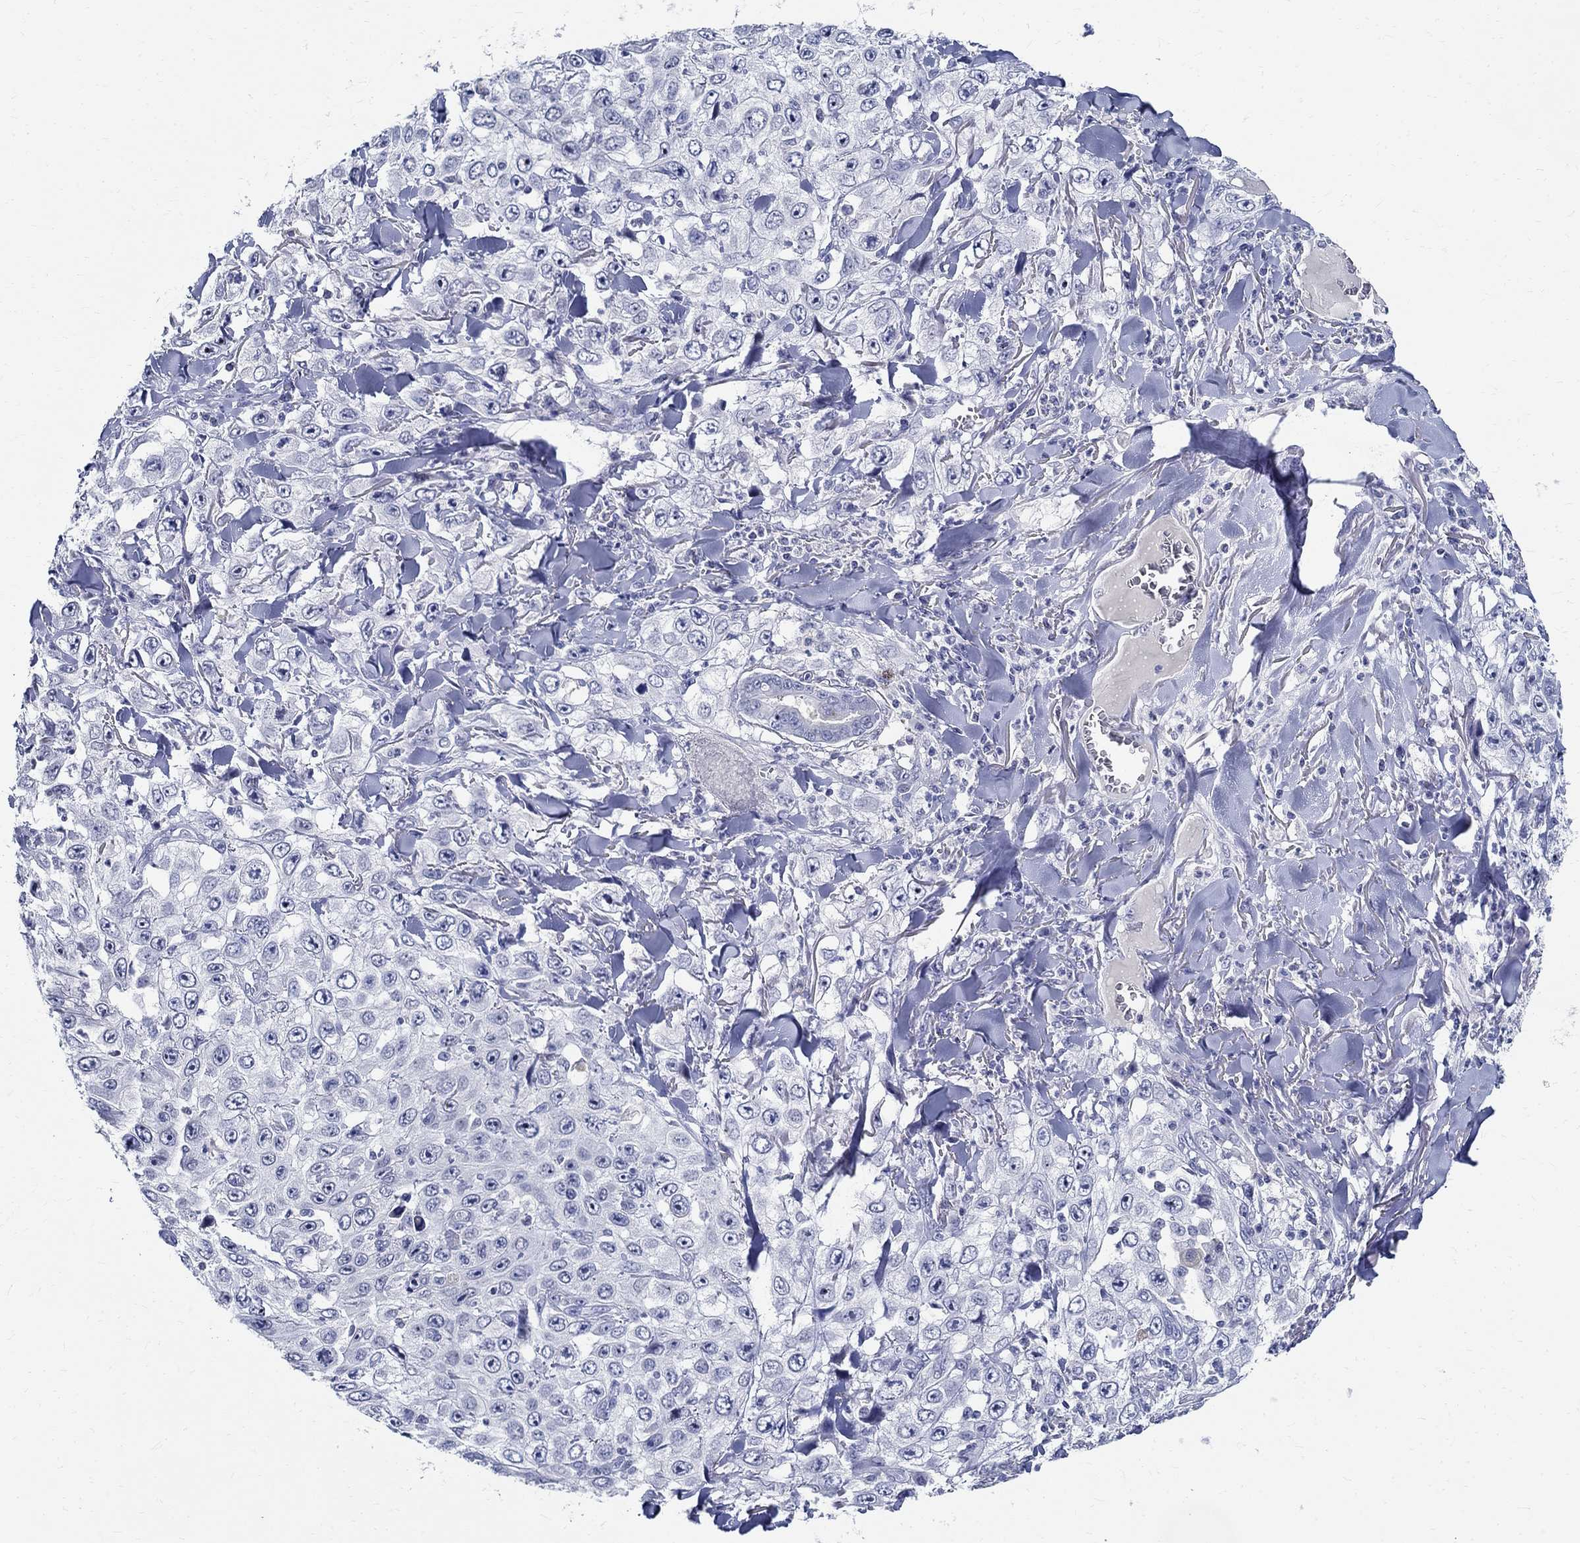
{"staining": {"intensity": "negative", "quantity": "none", "location": "none"}, "tissue": "skin cancer", "cell_type": "Tumor cells", "image_type": "cancer", "snomed": [{"axis": "morphology", "description": "Squamous cell carcinoma, NOS"}, {"axis": "topography", "description": "Skin"}], "caption": "Immunohistochemistry (IHC) of human skin cancer reveals no positivity in tumor cells.", "gene": "CETN1", "patient": {"sex": "male", "age": 82}}